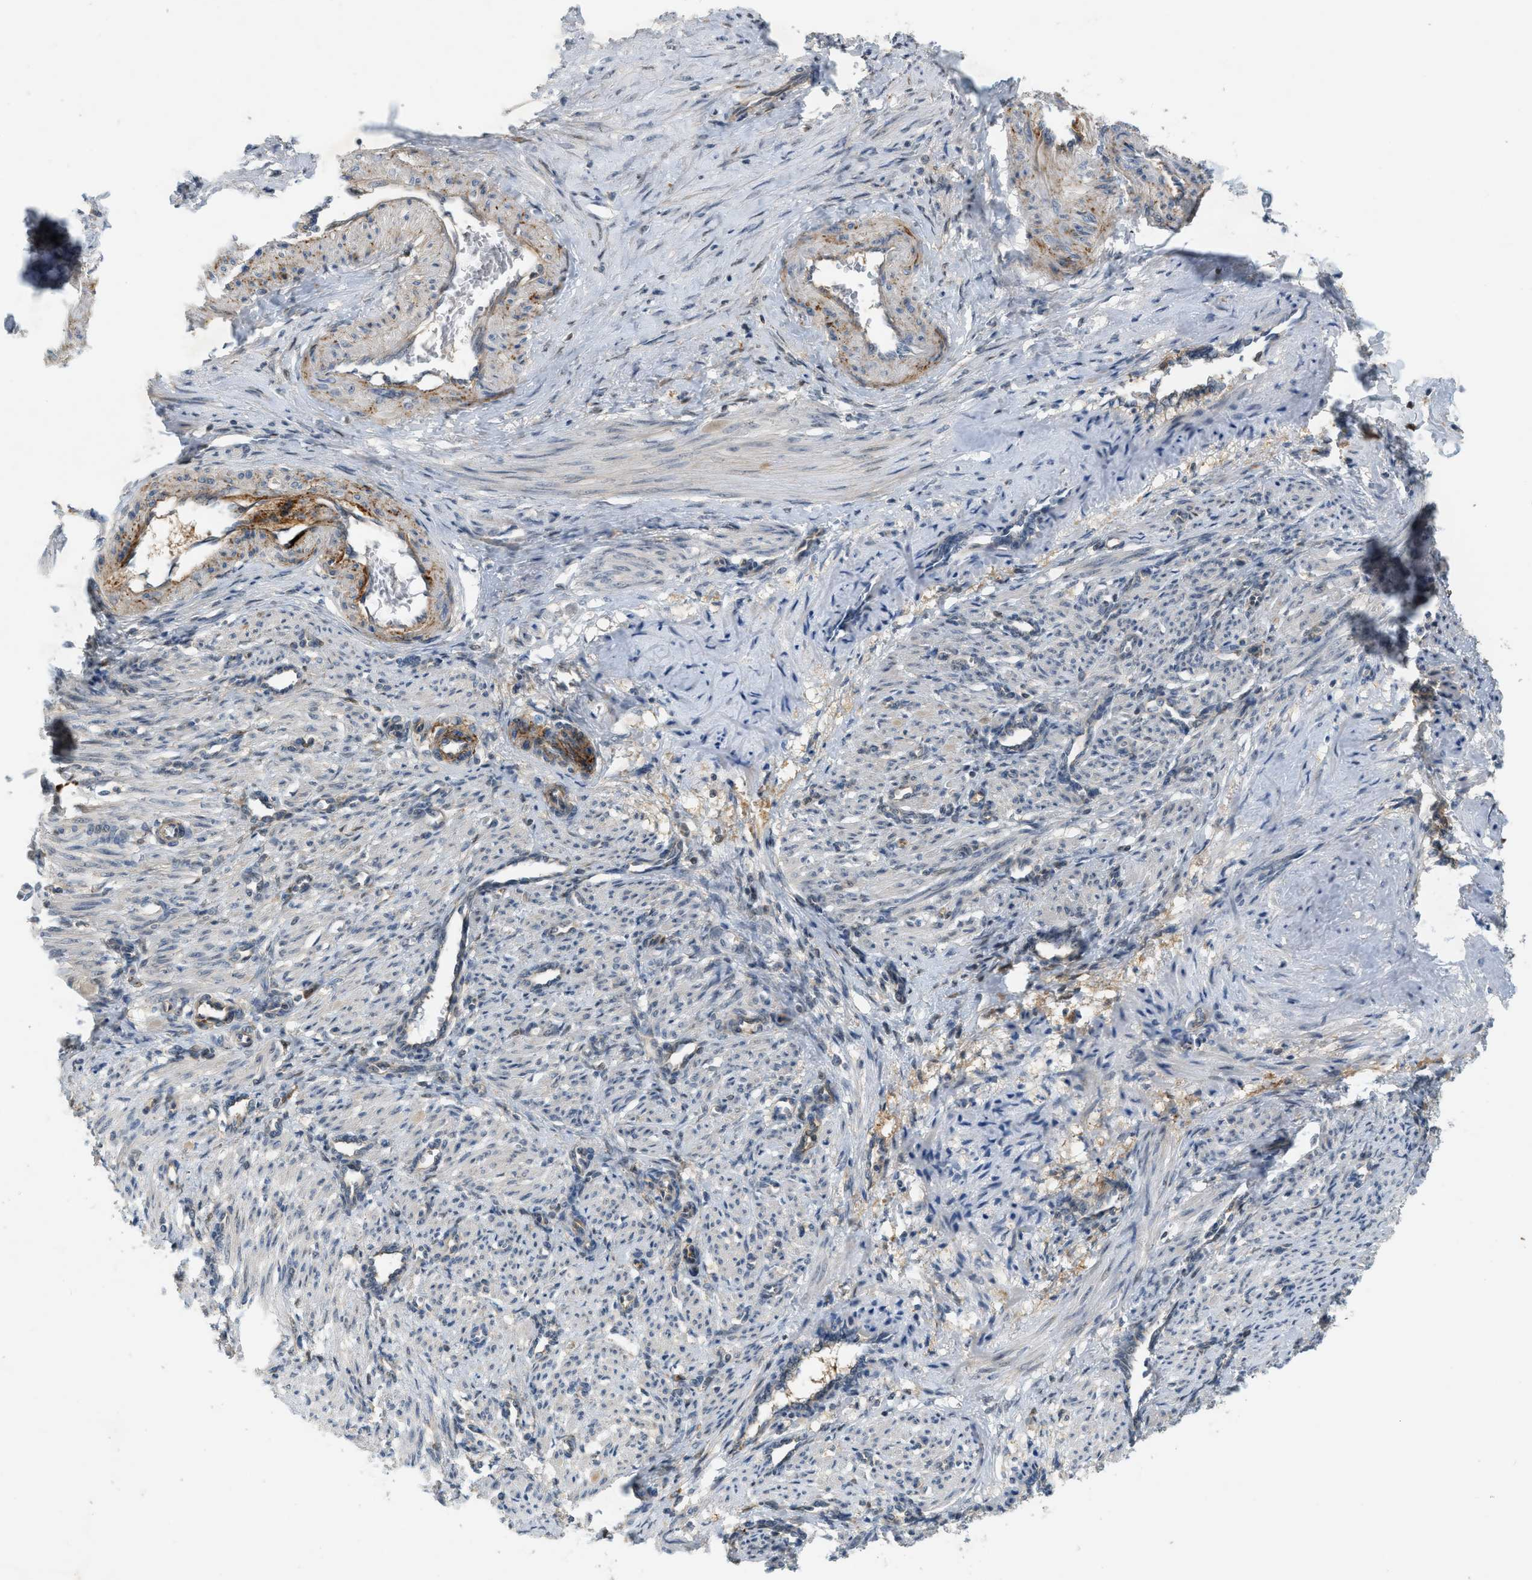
{"staining": {"intensity": "weak", "quantity": "25%-75%", "location": "cytoplasmic/membranous"}, "tissue": "smooth muscle", "cell_type": "Smooth muscle cells", "image_type": "normal", "snomed": [{"axis": "morphology", "description": "Normal tissue, NOS"}, {"axis": "topography", "description": "Endometrium"}], "caption": "IHC of normal human smooth muscle demonstrates low levels of weak cytoplasmic/membranous staining in about 25%-75% of smooth muscle cells.", "gene": "PDCL3", "patient": {"sex": "female", "age": 33}}